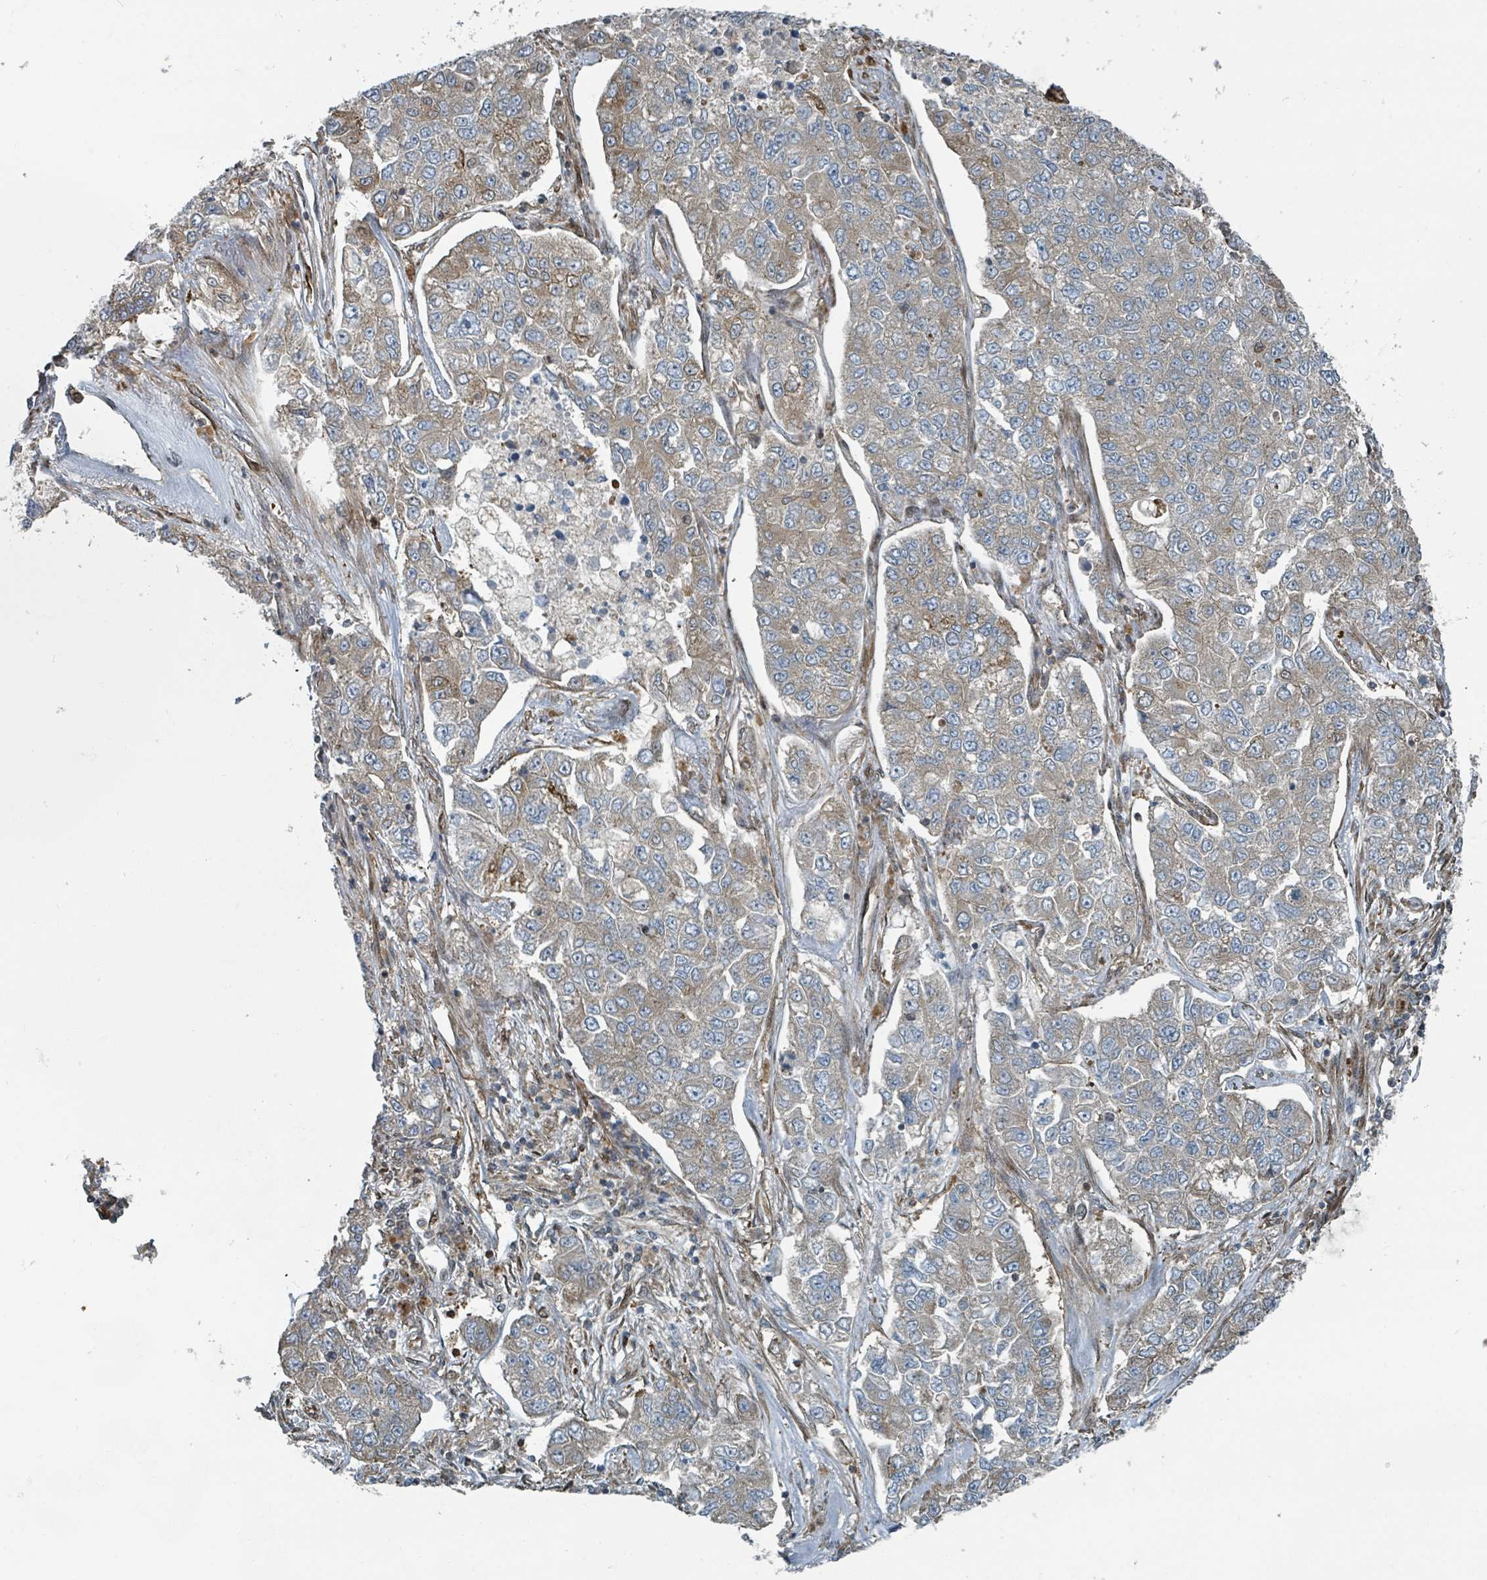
{"staining": {"intensity": "weak", "quantity": ">75%", "location": "cytoplasmic/membranous"}, "tissue": "lung cancer", "cell_type": "Tumor cells", "image_type": "cancer", "snomed": [{"axis": "morphology", "description": "Adenocarcinoma, NOS"}, {"axis": "topography", "description": "Lung"}], "caption": "Immunohistochemical staining of lung adenocarcinoma displays weak cytoplasmic/membranous protein expression in about >75% of tumor cells.", "gene": "RHPN2", "patient": {"sex": "male", "age": 49}}